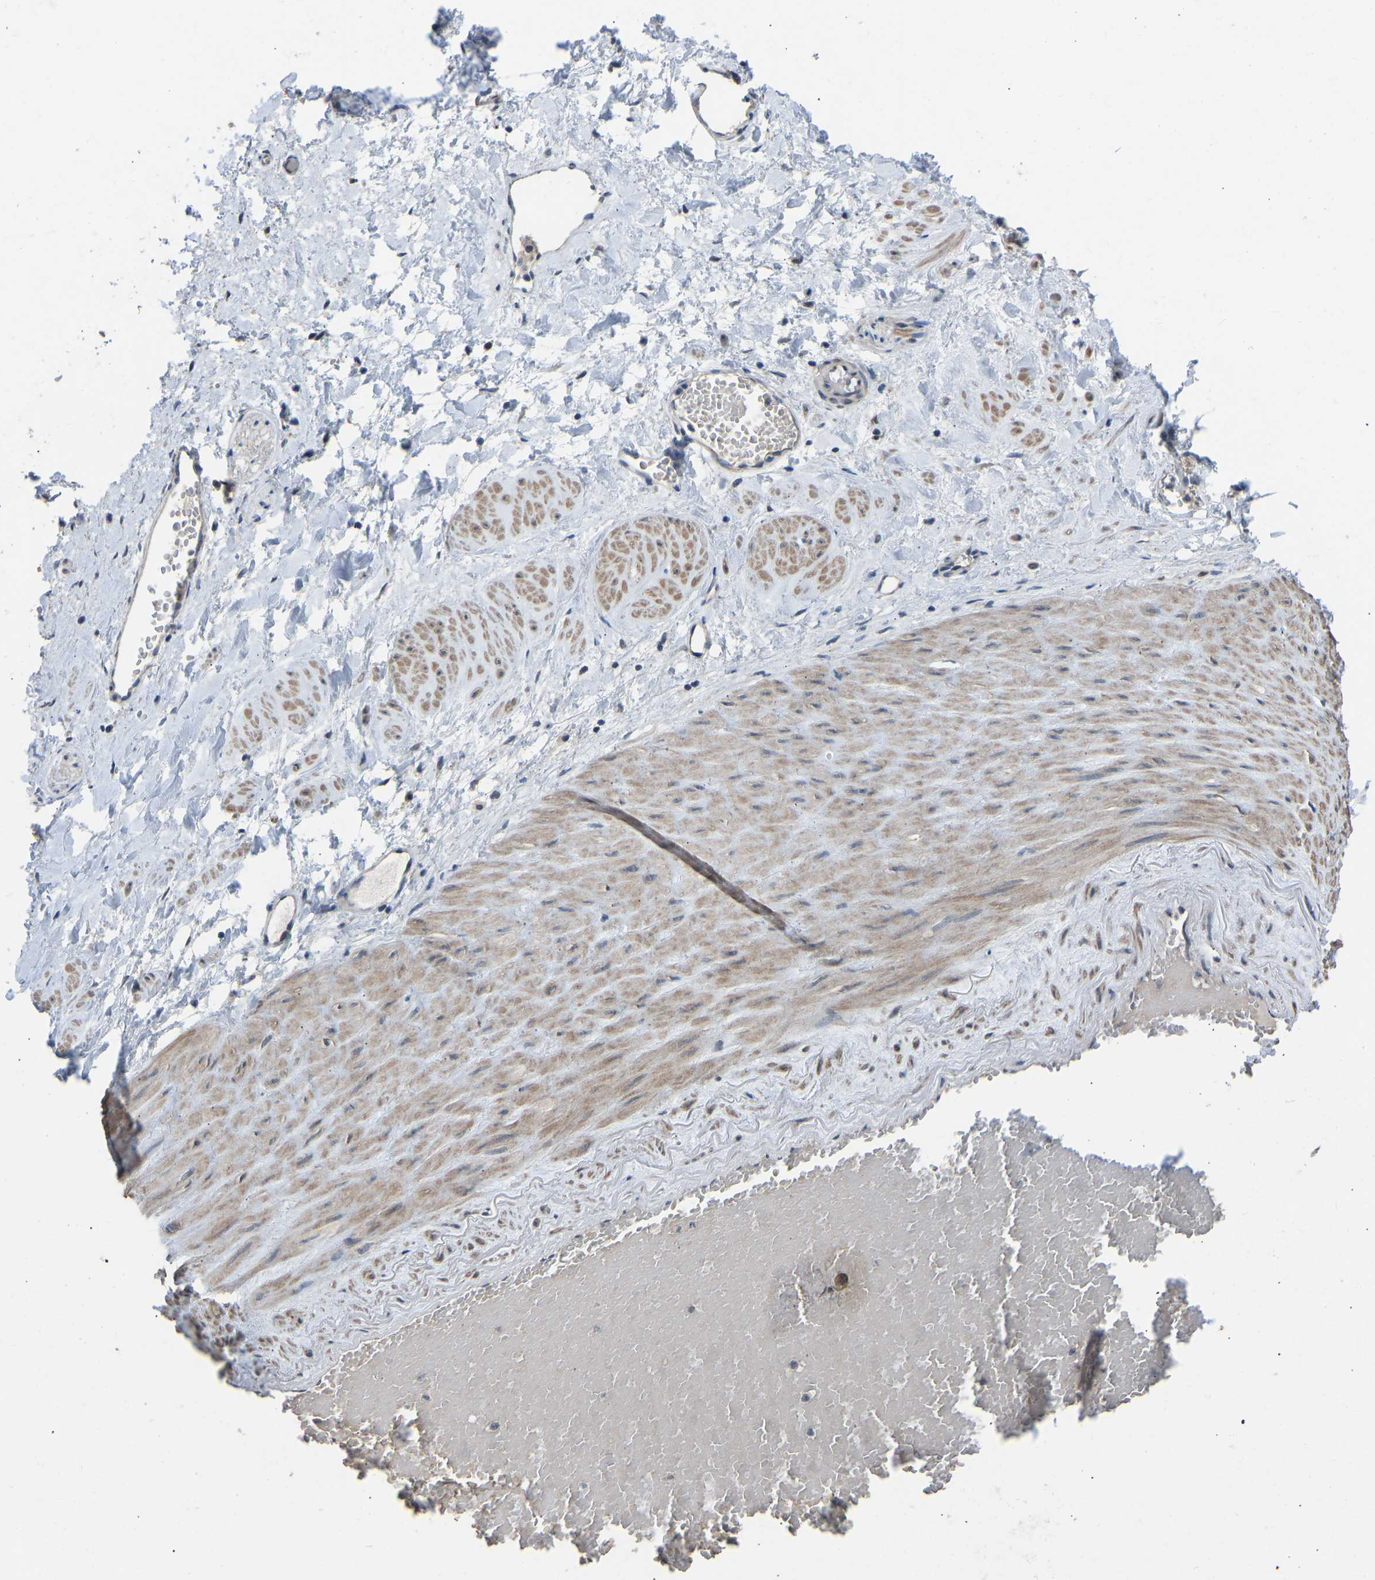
{"staining": {"intensity": "weak", "quantity": ">75%", "location": "cytoplasmic/membranous"}, "tissue": "adipose tissue", "cell_type": "Adipocytes", "image_type": "normal", "snomed": [{"axis": "morphology", "description": "Normal tissue, NOS"}, {"axis": "topography", "description": "Soft tissue"}, {"axis": "topography", "description": "Vascular tissue"}], "caption": "Immunohistochemical staining of normal human adipose tissue shows weak cytoplasmic/membranous protein staining in approximately >75% of adipocytes.", "gene": "CDK2AP1", "patient": {"sex": "female", "age": 35}}